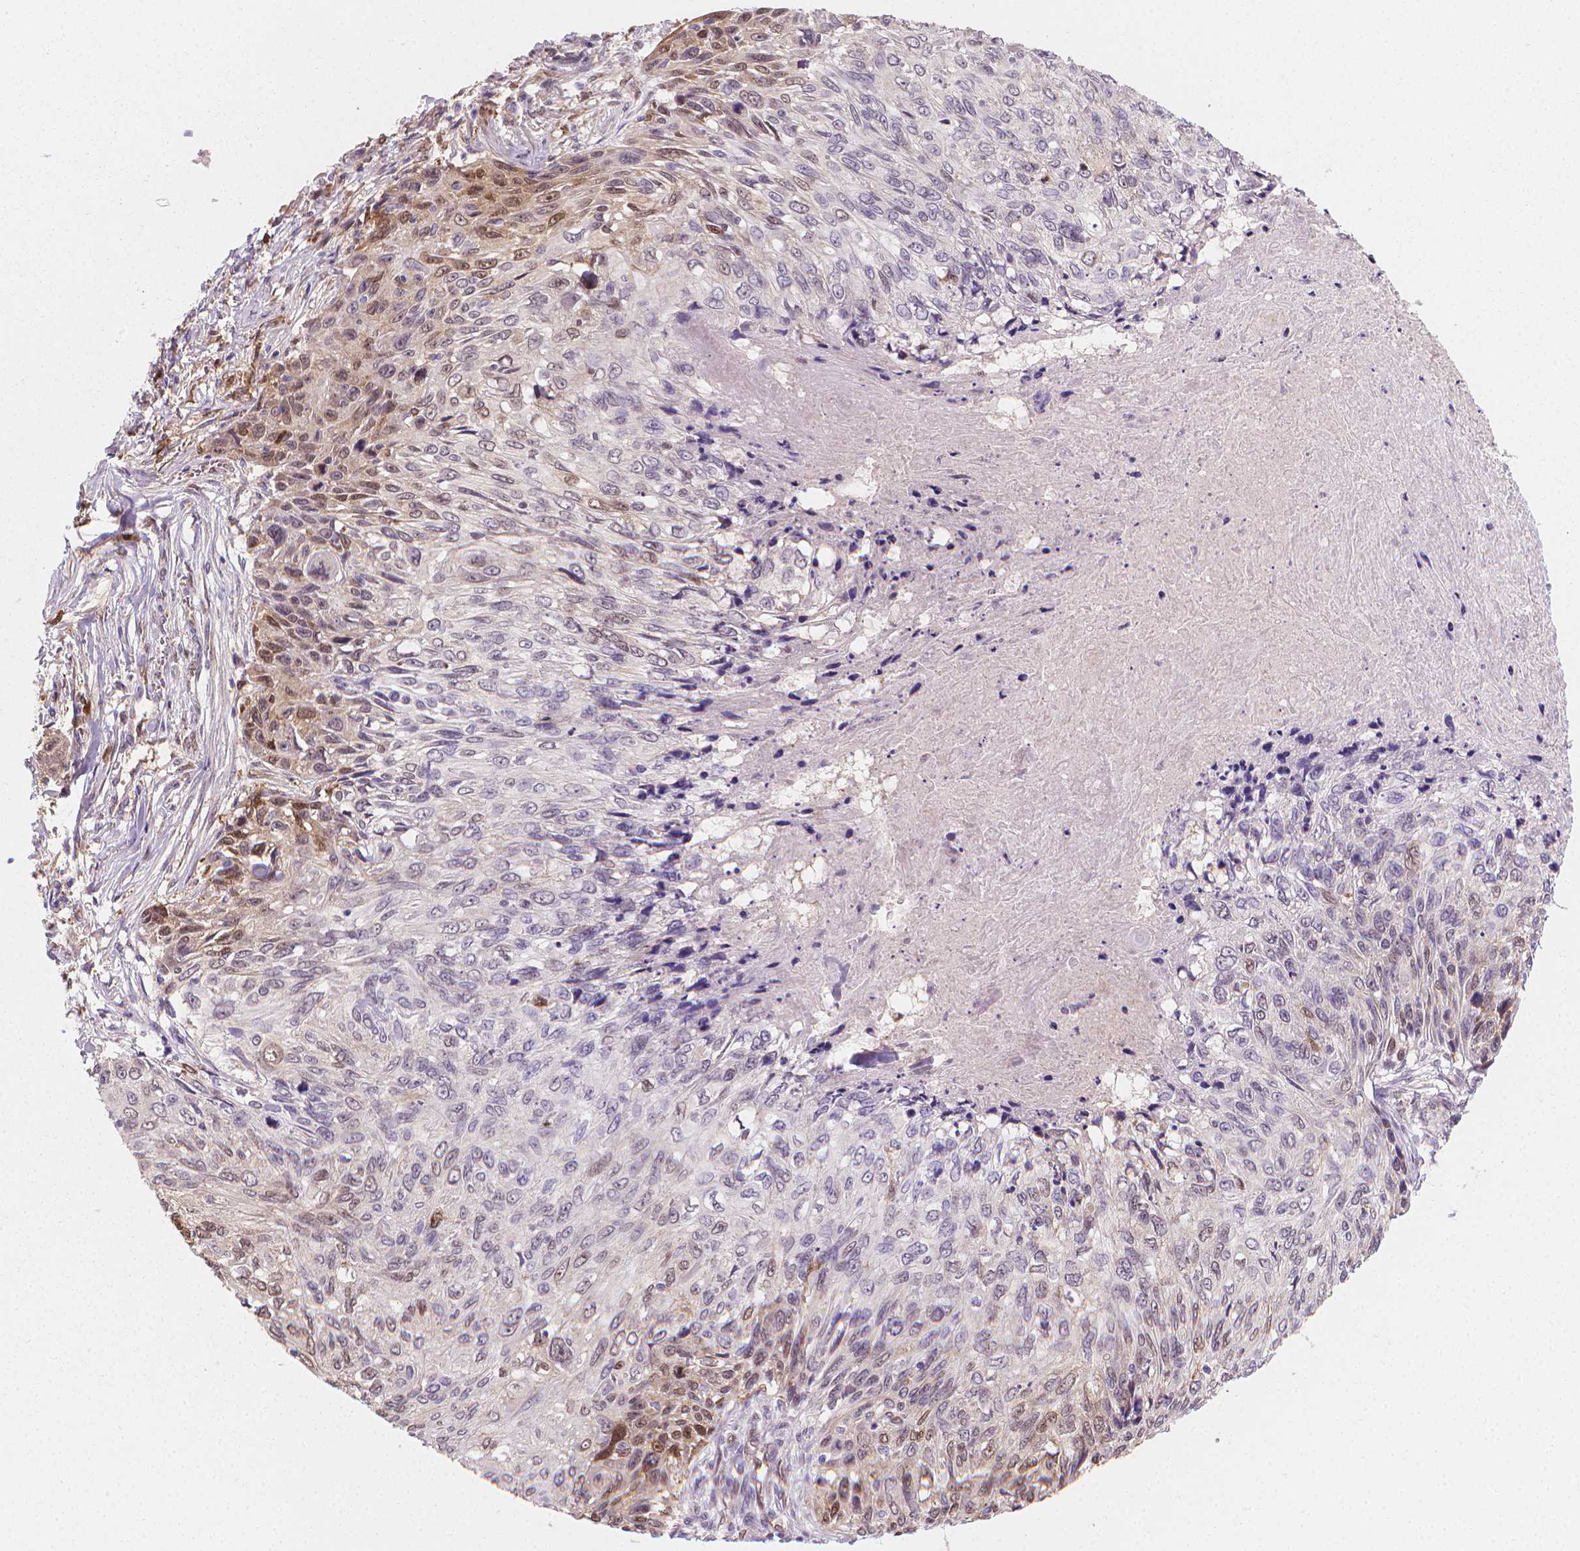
{"staining": {"intensity": "moderate", "quantity": "<25%", "location": "cytoplasmic/membranous,nuclear"}, "tissue": "skin cancer", "cell_type": "Tumor cells", "image_type": "cancer", "snomed": [{"axis": "morphology", "description": "Squamous cell carcinoma, NOS"}, {"axis": "topography", "description": "Skin"}], "caption": "Skin cancer (squamous cell carcinoma) stained with a protein marker reveals moderate staining in tumor cells.", "gene": "TNFAIP2", "patient": {"sex": "male", "age": 92}}